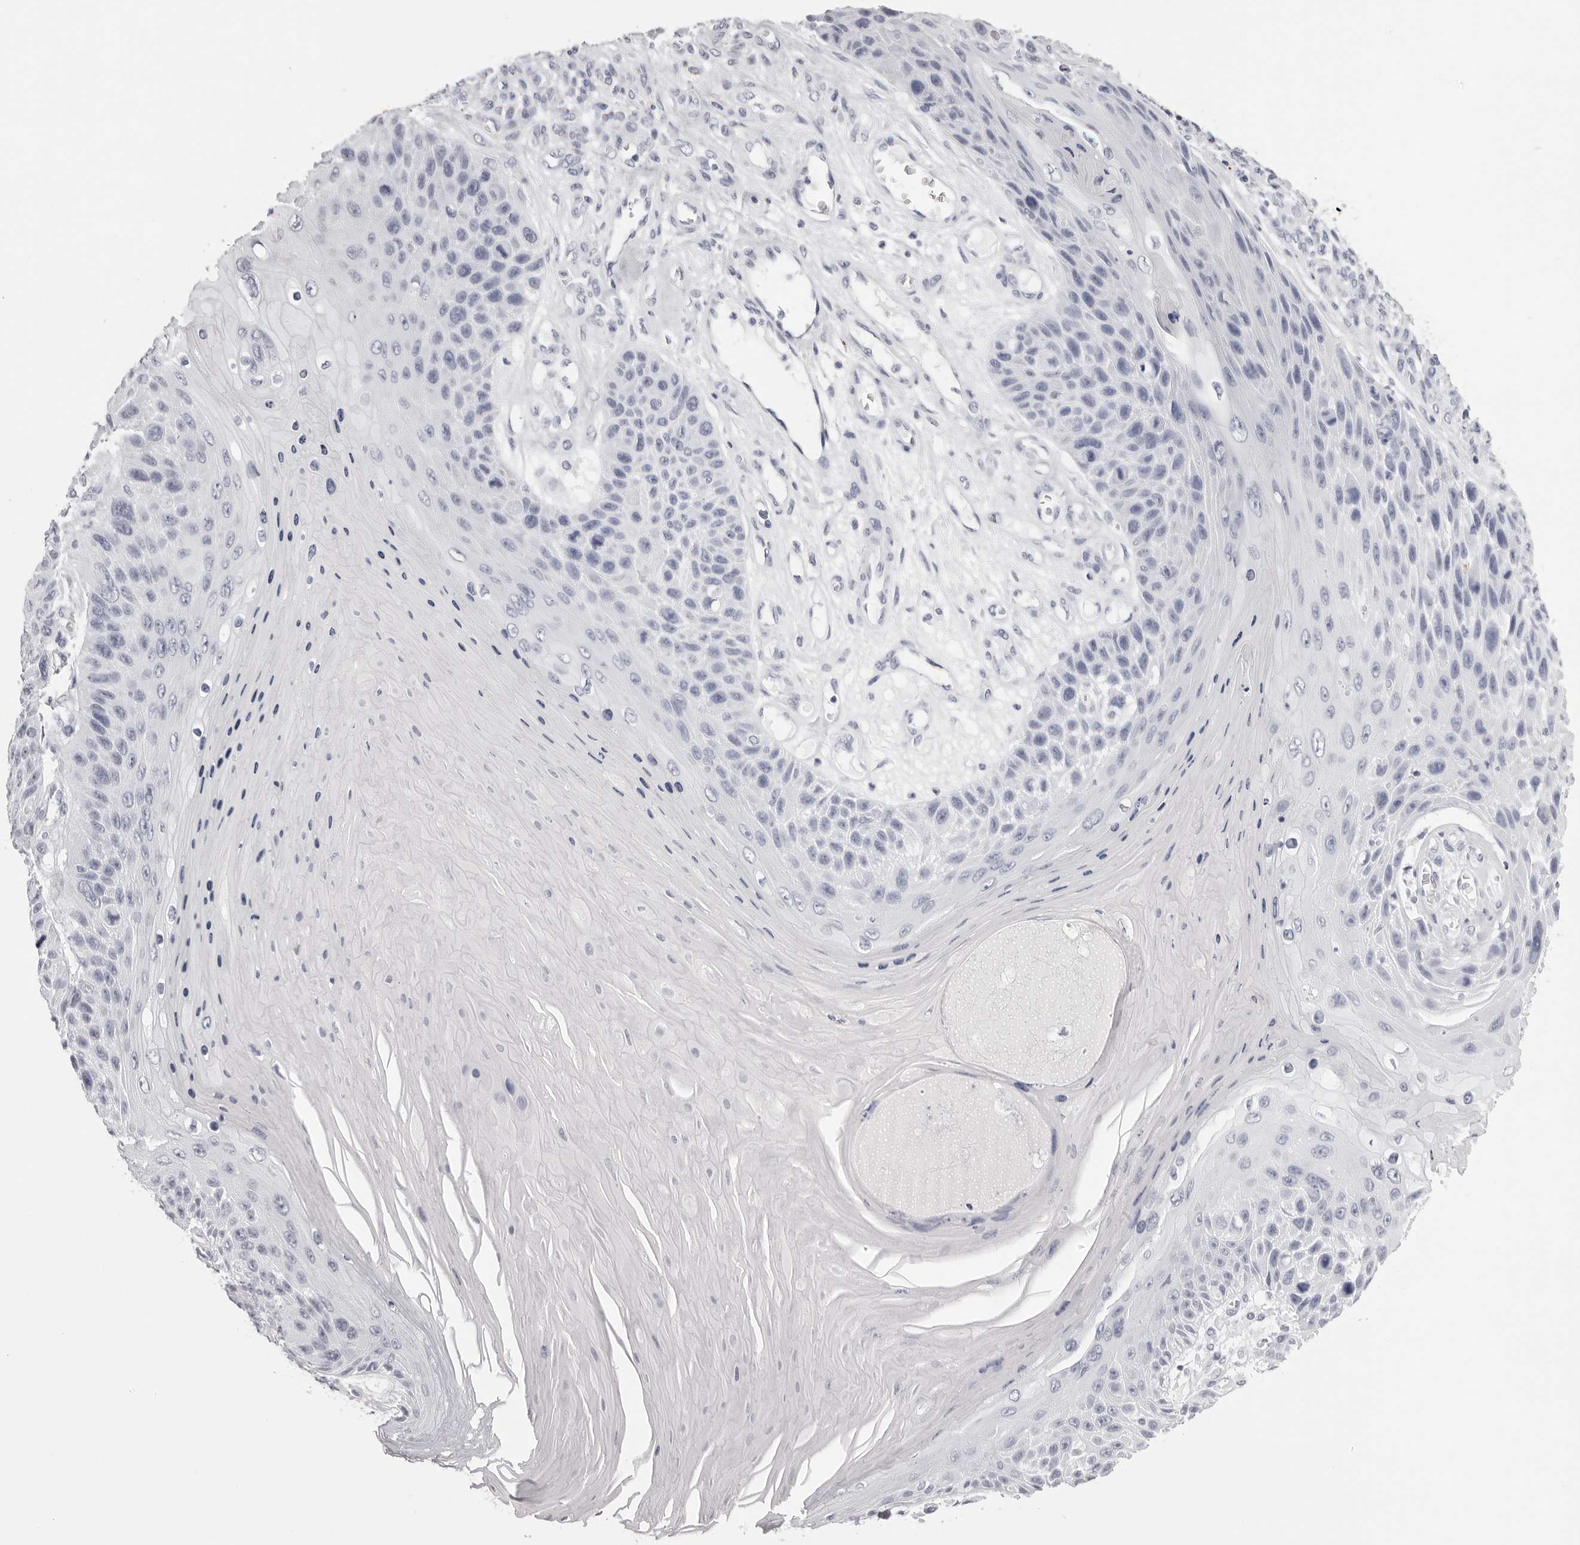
{"staining": {"intensity": "negative", "quantity": "none", "location": "none"}, "tissue": "skin cancer", "cell_type": "Tumor cells", "image_type": "cancer", "snomed": [{"axis": "morphology", "description": "Squamous cell carcinoma, NOS"}, {"axis": "topography", "description": "Skin"}], "caption": "IHC photomicrograph of neoplastic tissue: human skin cancer stained with DAB reveals no significant protein staining in tumor cells.", "gene": "RHO", "patient": {"sex": "female", "age": 88}}